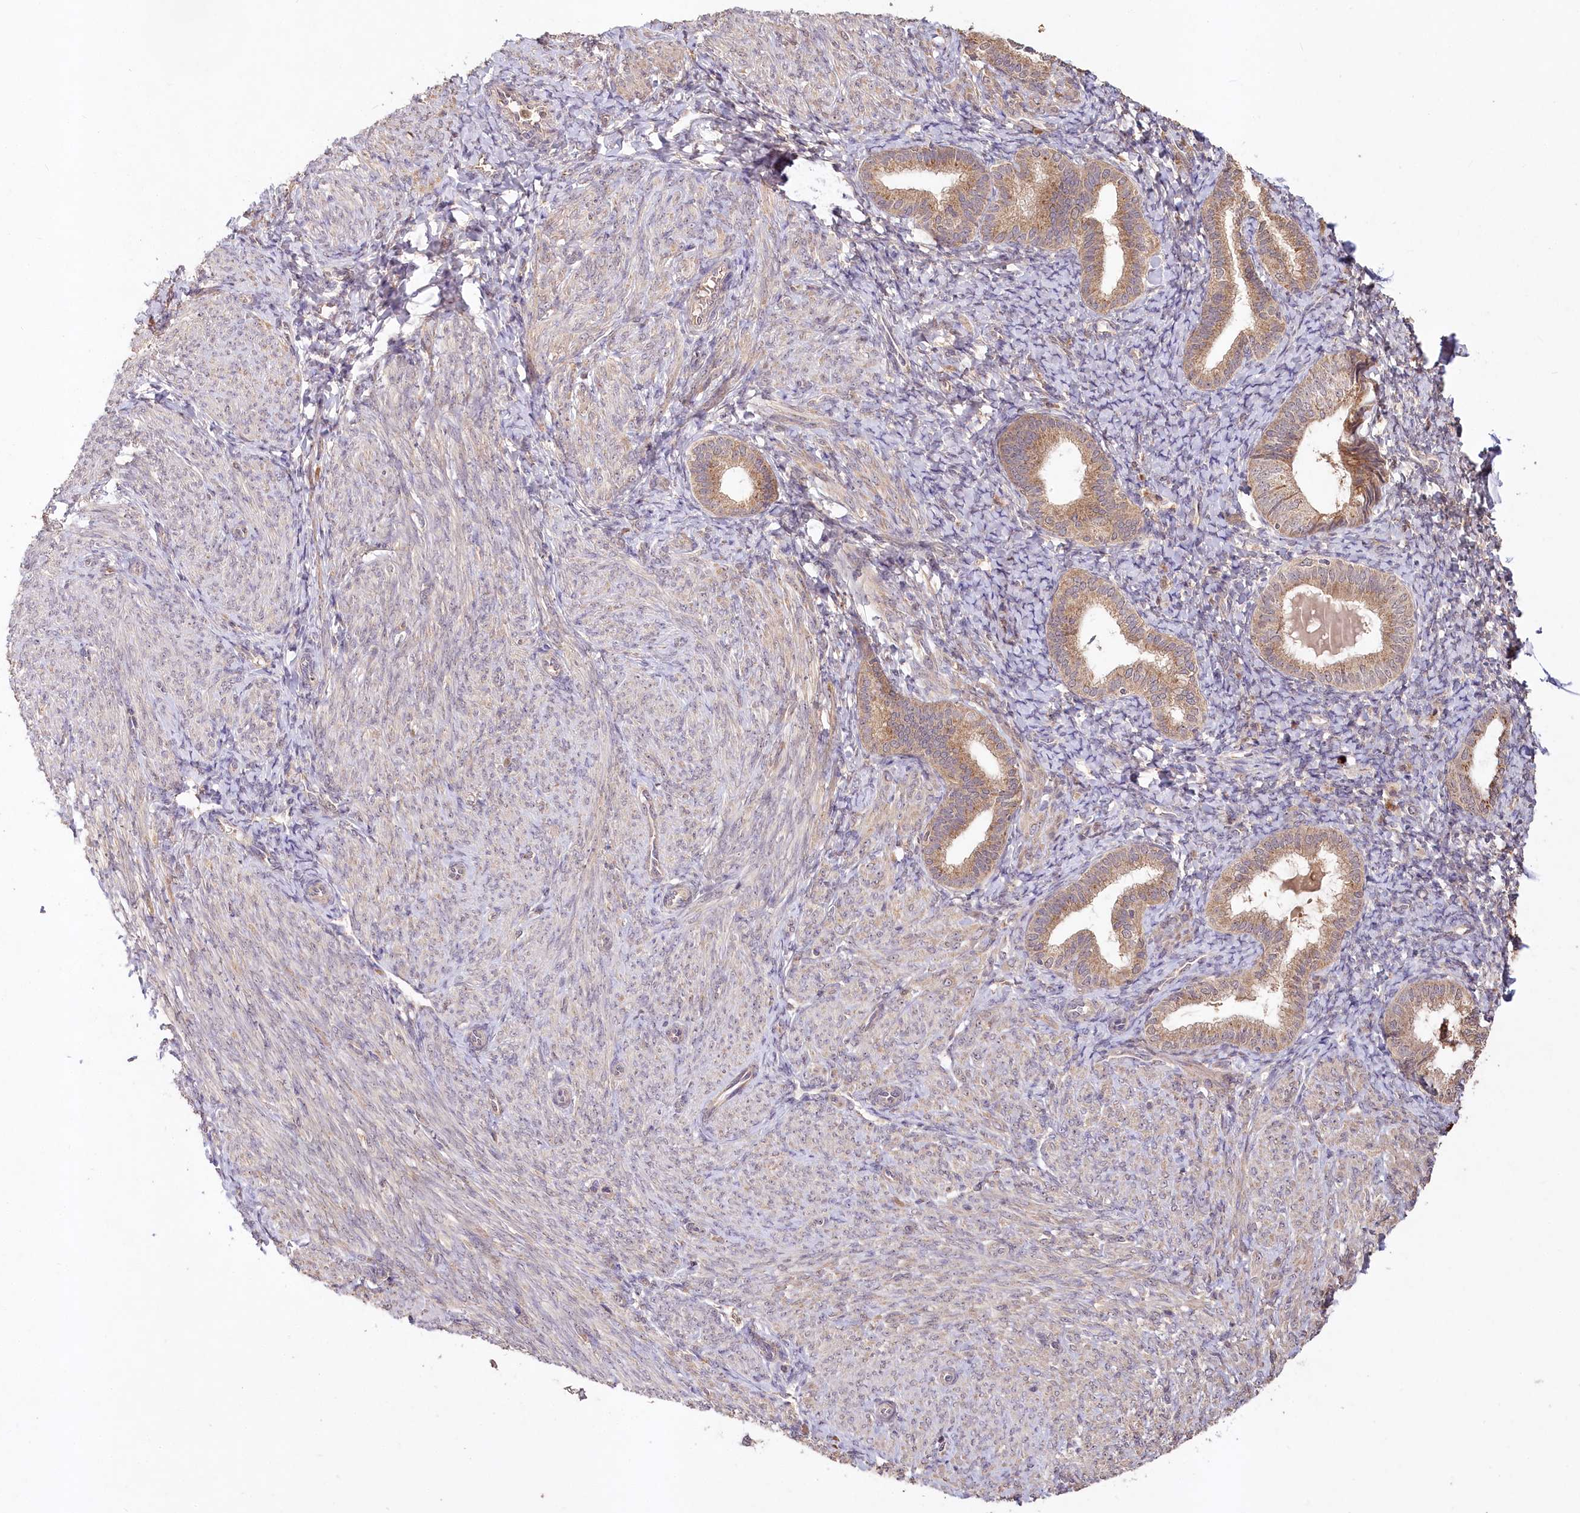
{"staining": {"intensity": "negative", "quantity": "none", "location": "none"}, "tissue": "endometrium", "cell_type": "Cells in endometrial stroma", "image_type": "normal", "snomed": [{"axis": "morphology", "description": "Normal tissue, NOS"}, {"axis": "topography", "description": "Endometrium"}], "caption": "Immunohistochemistry (IHC) histopathology image of unremarkable human endometrium stained for a protein (brown), which displays no positivity in cells in endometrial stroma. (DAB immunohistochemistry (IHC) with hematoxylin counter stain).", "gene": "IRAK1BP1", "patient": {"sex": "female", "age": 72}}